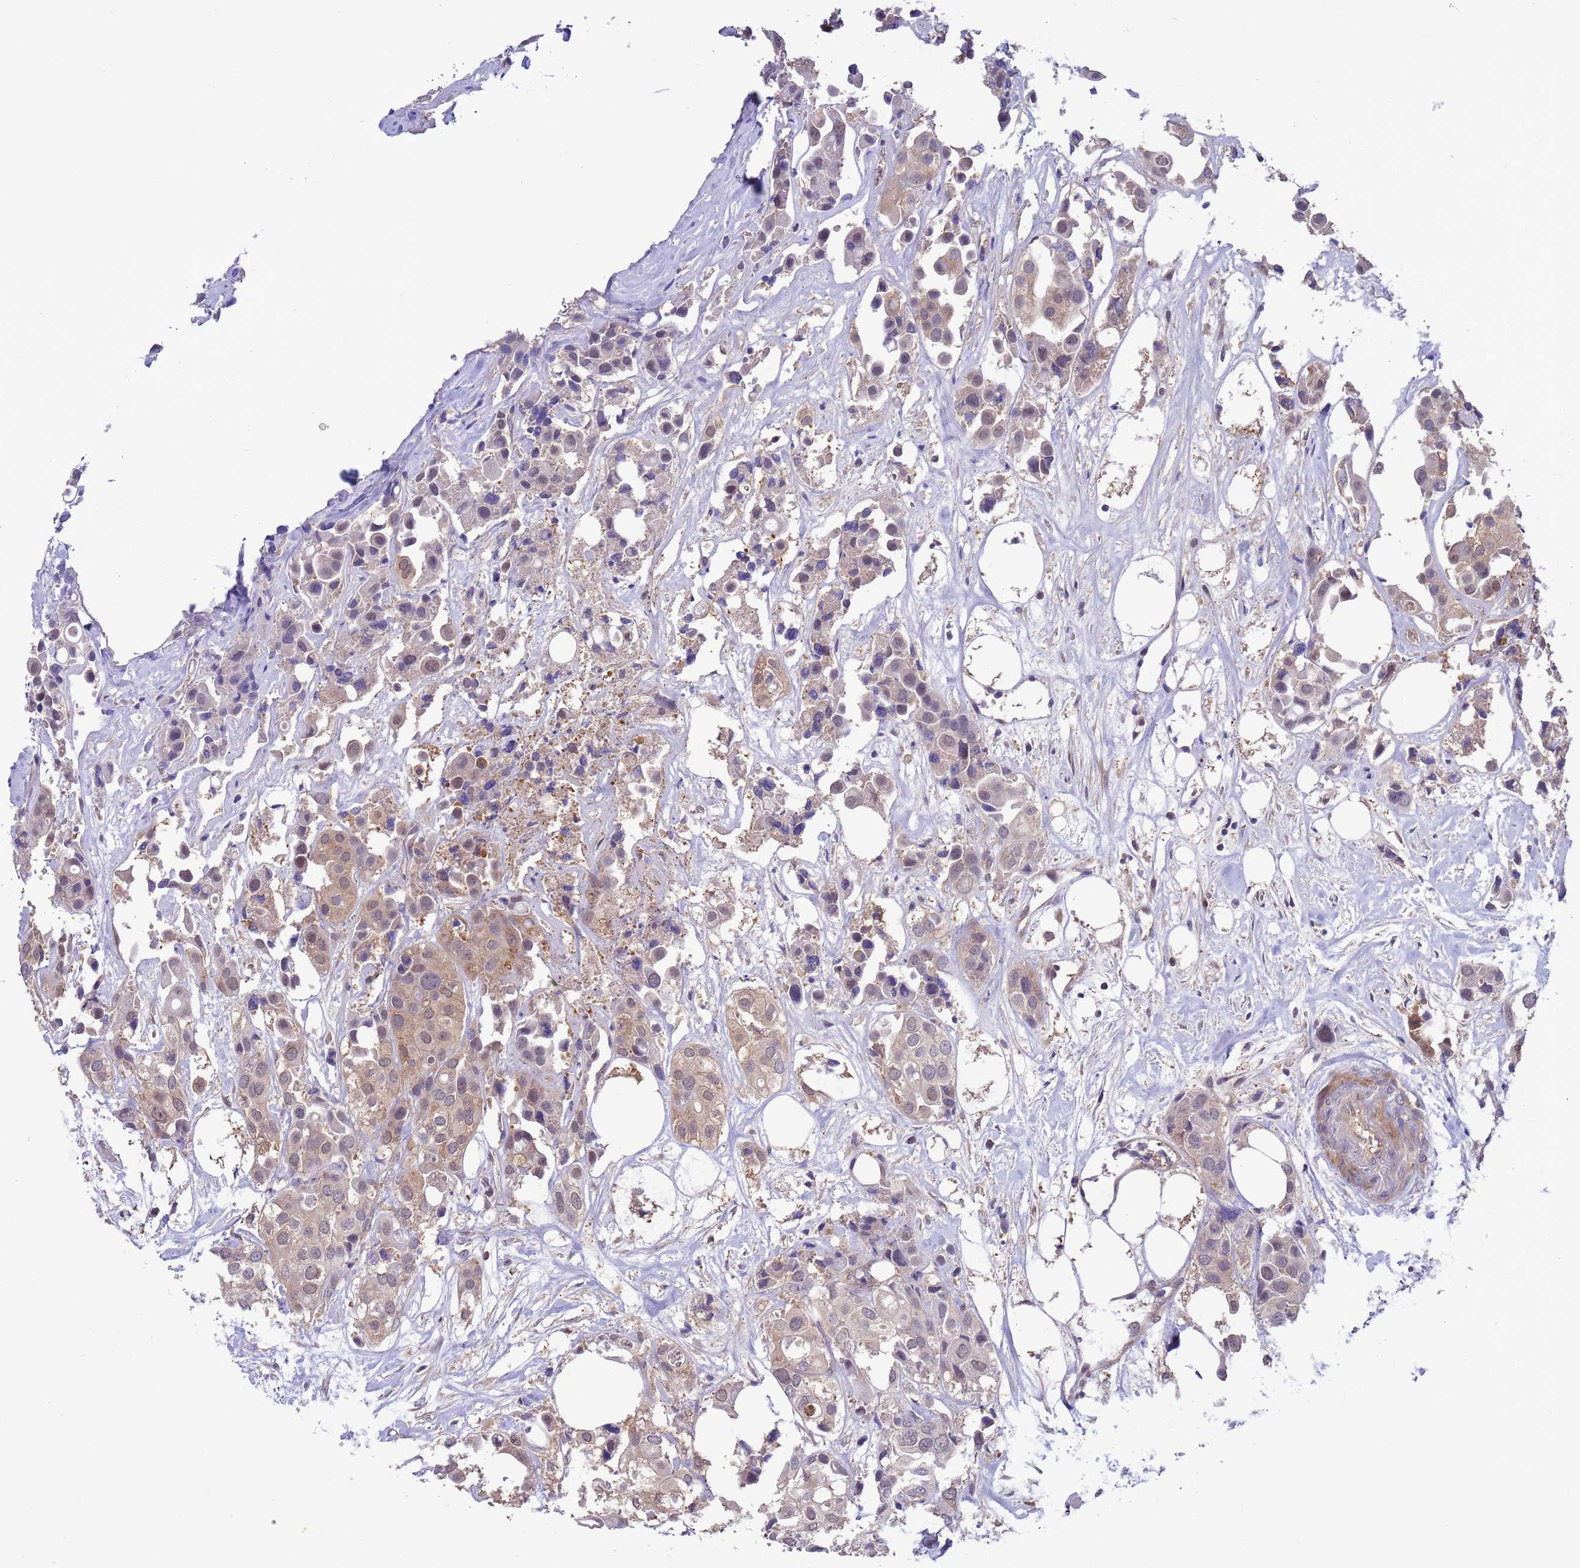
{"staining": {"intensity": "weak", "quantity": "25%-75%", "location": "cytoplasmic/membranous,nuclear"}, "tissue": "urothelial cancer", "cell_type": "Tumor cells", "image_type": "cancer", "snomed": [{"axis": "morphology", "description": "Urothelial carcinoma, High grade"}, {"axis": "topography", "description": "Urinary bladder"}], "caption": "Human urothelial carcinoma (high-grade) stained for a protein (brown) displays weak cytoplasmic/membranous and nuclear positive staining in approximately 25%-75% of tumor cells.", "gene": "ZNF461", "patient": {"sex": "male", "age": 64}}